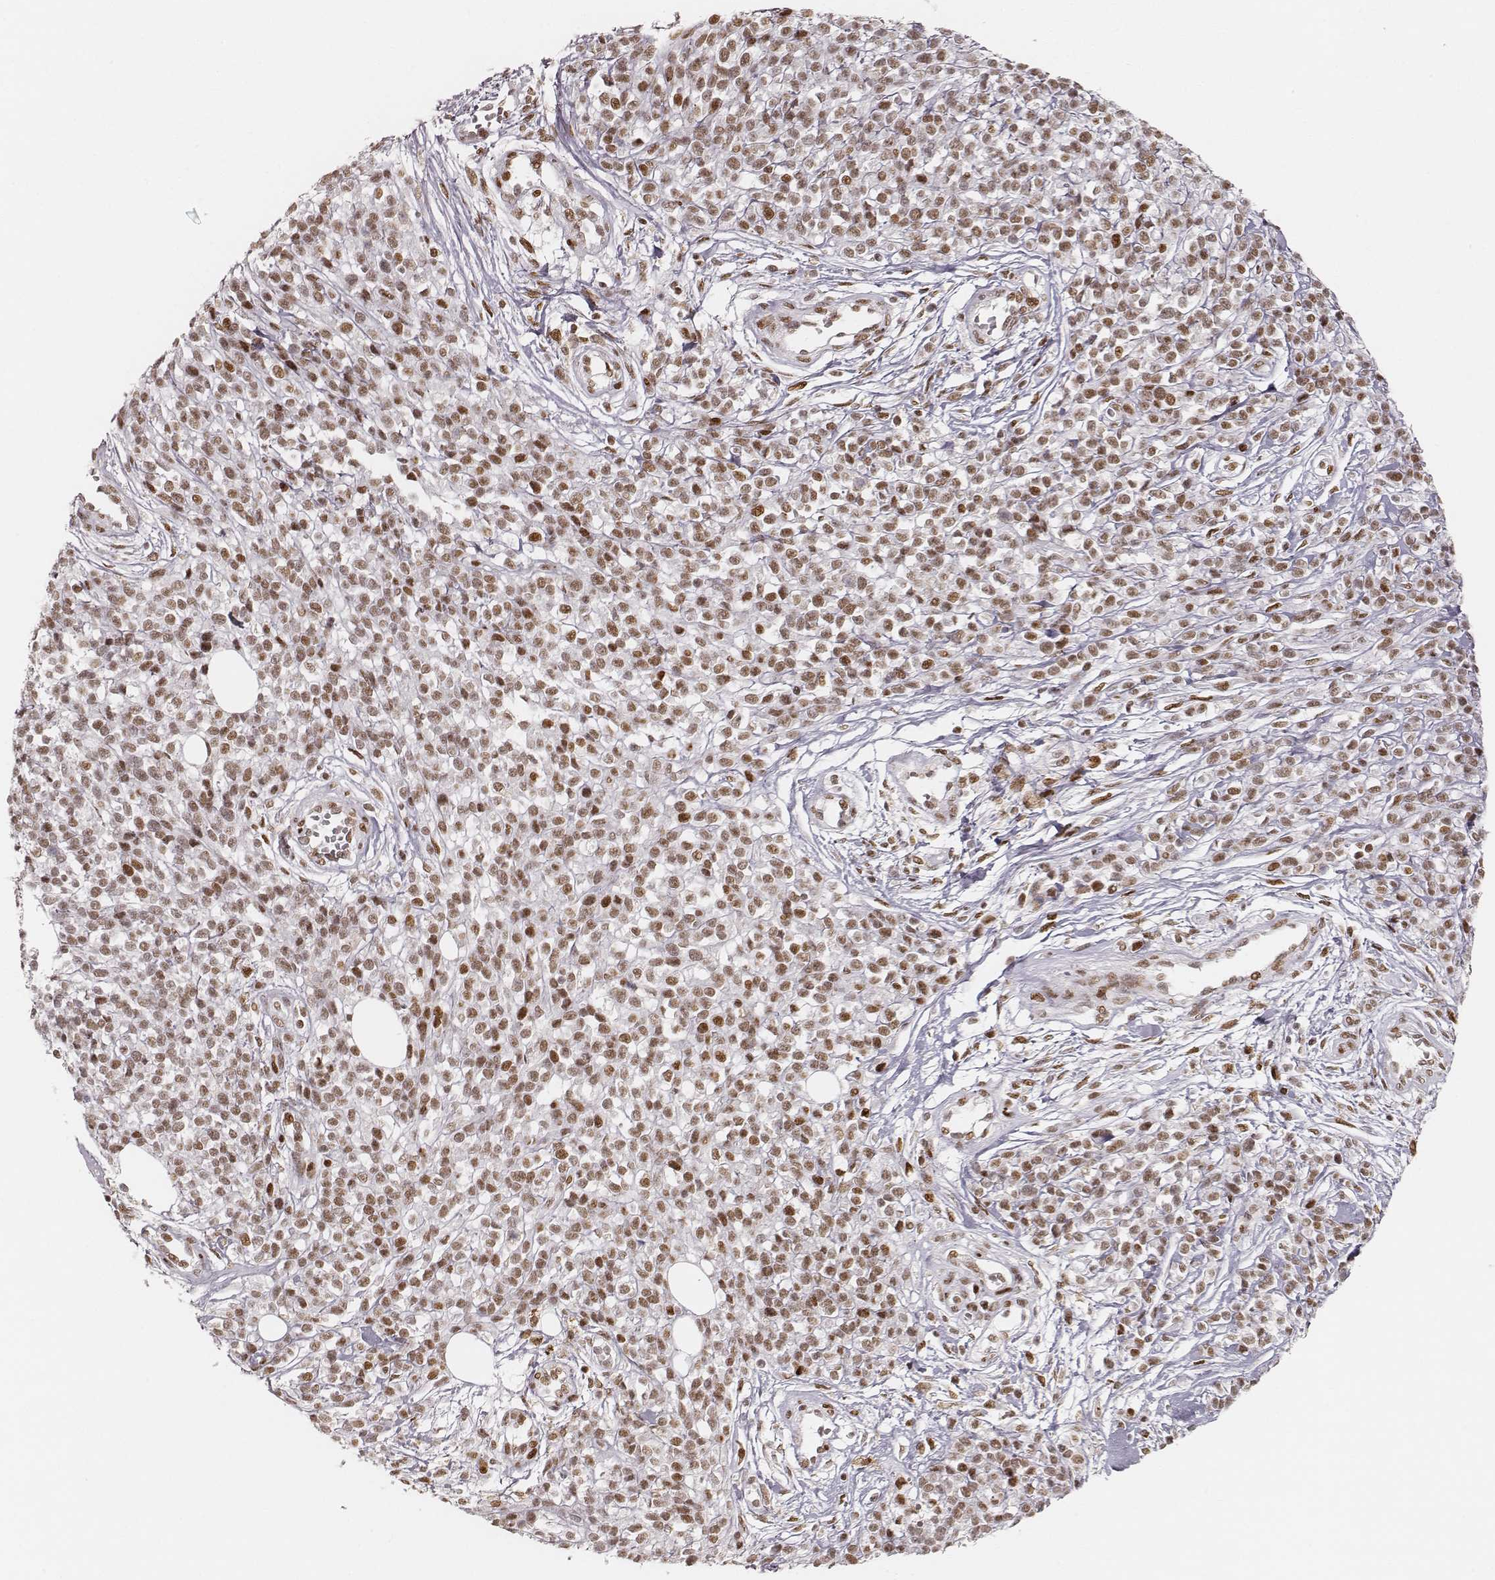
{"staining": {"intensity": "moderate", "quantity": ">75%", "location": "nuclear"}, "tissue": "melanoma", "cell_type": "Tumor cells", "image_type": "cancer", "snomed": [{"axis": "morphology", "description": "Malignant melanoma, NOS"}, {"axis": "topography", "description": "Skin"}, {"axis": "topography", "description": "Skin of trunk"}], "caption": "Moderate nuclear positivity is present in about >75% of tumor cells in melanoma.", "gene": "HNRNPC", "patient": {"sex": "male", "age": 74}}